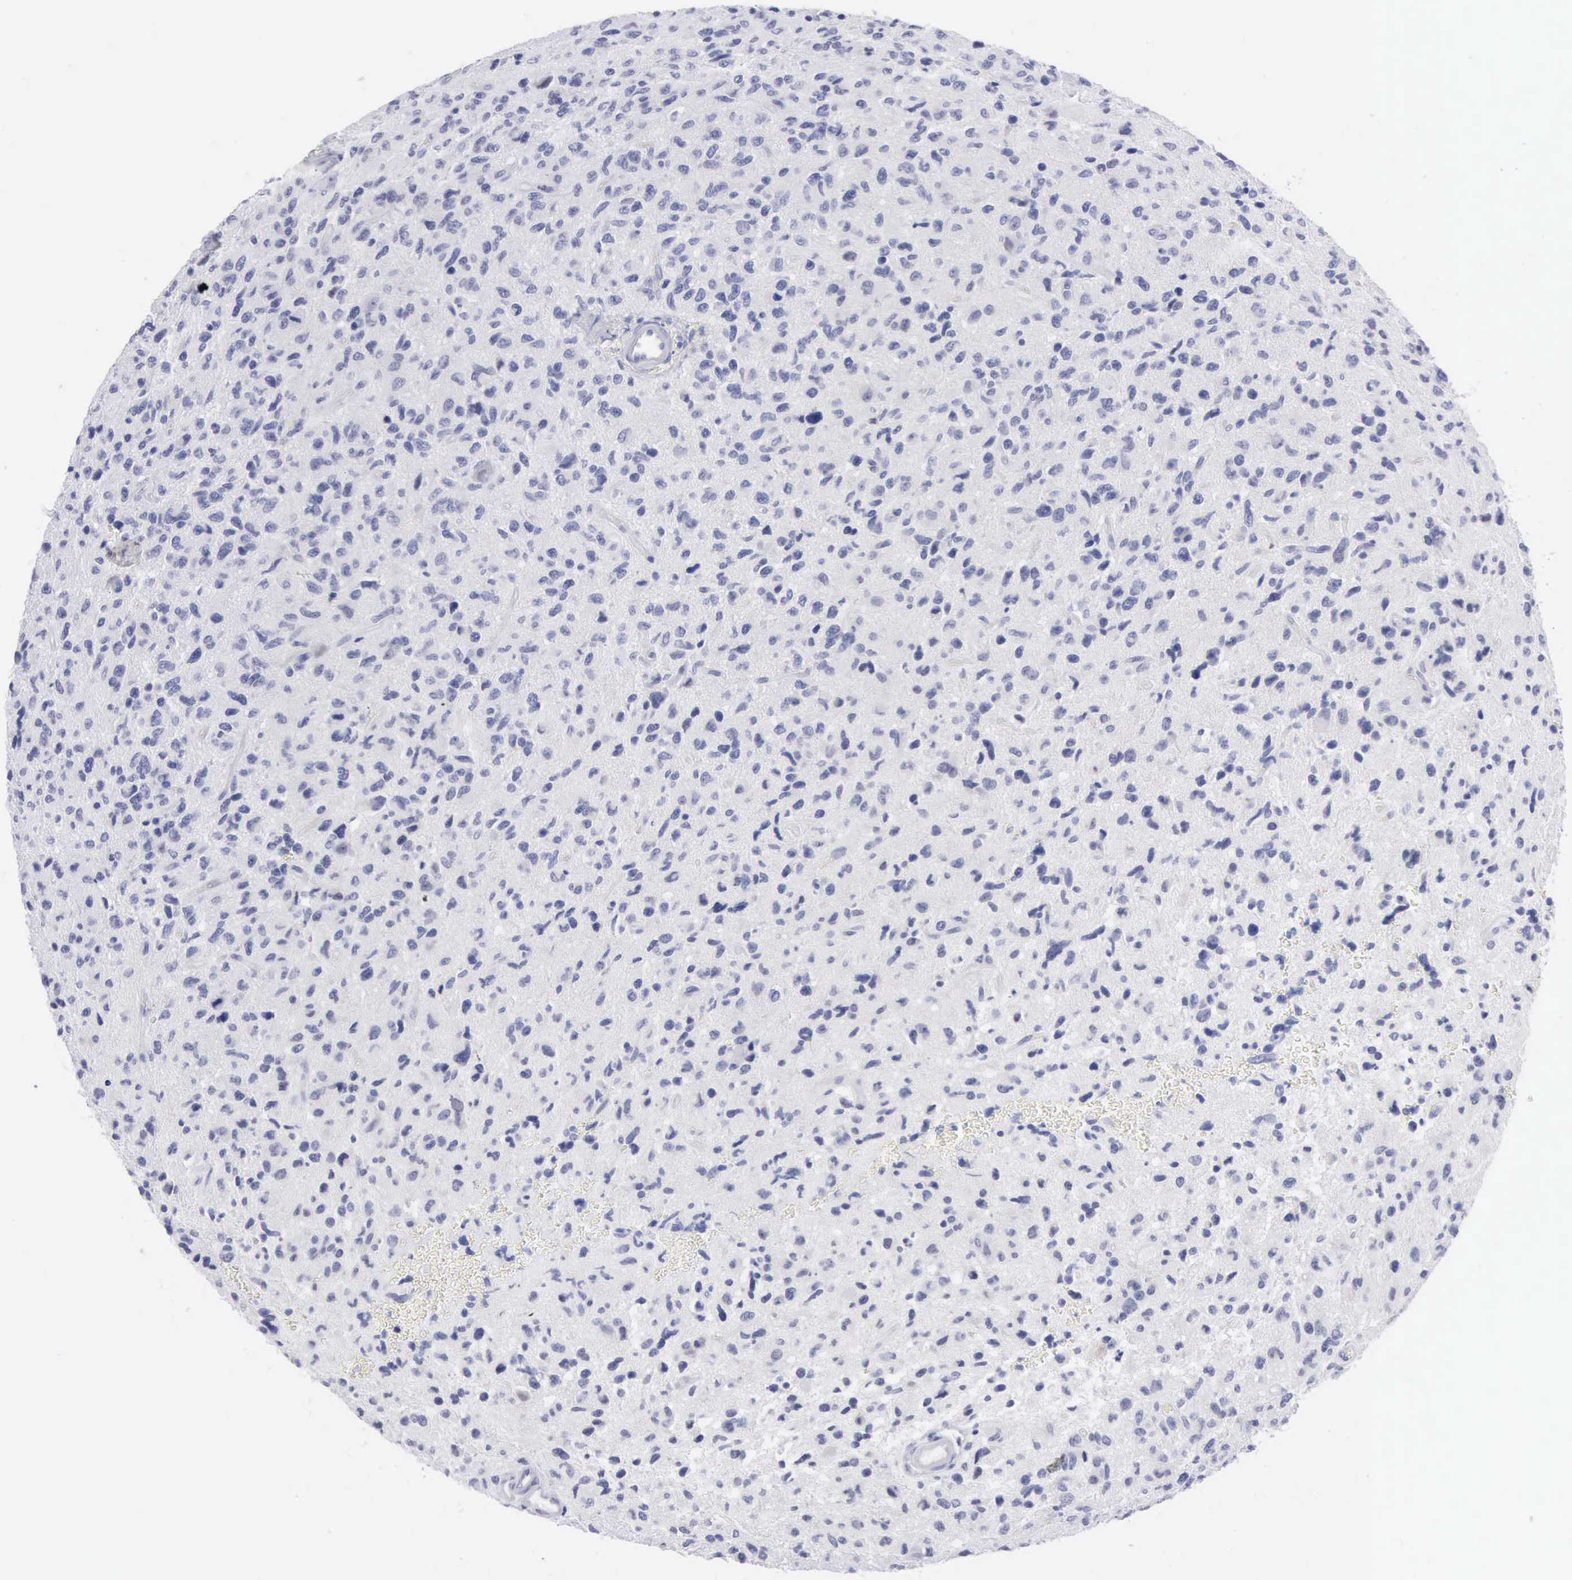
{"staining": {"intensity": "negative", "quantity": "none", "location": "none"}, "tissue": "glioma", "cell_type": "Tumor cells", "image_type": "cancer", "snomed": [{"axis": "morphology", "description": "Glioma, malignant, High grade"}, {"axis": "topography", "description": "Brain"}], "caption": "The immunohistochemistry image has no significant expression in tumor cells of malignant high-grade glioma tissue.", "gene": "ANGEL1", "patient": {"sex": "female", "age": 60}}